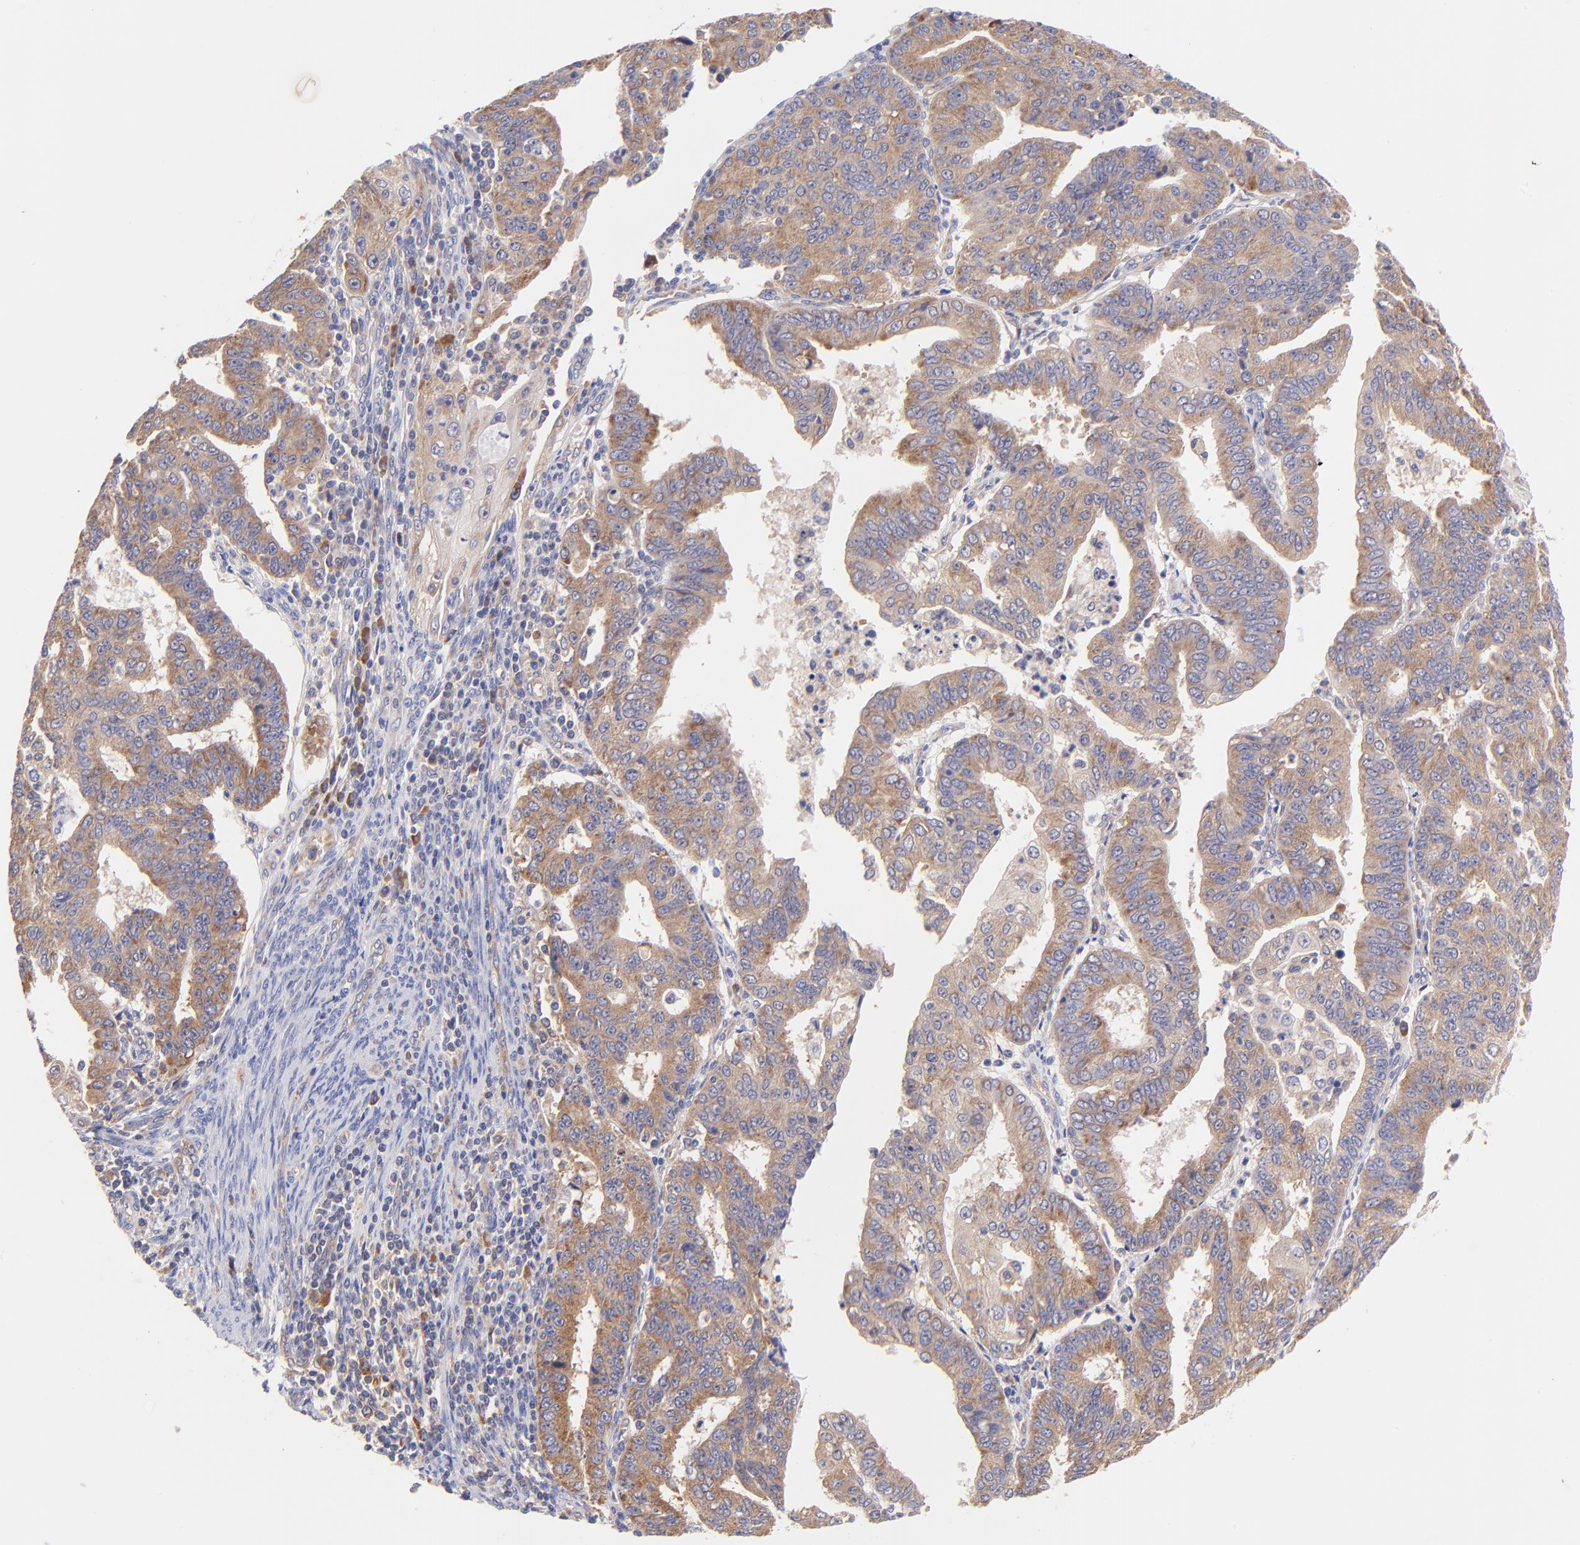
{"staining": {"intensity": "moderate", "quantity": ">75%", "location": "cytoplasmic/membranous"}, "tissue": "endometrial cancer", "cell_type": "Tumor cells", "image_type": "cancer", "snomed": [{"axis": "morphology", "description": "Adenocarcinoma, NOS"}, {"axis": "topography", "description": "Endometrium"}], "caption": "A histopathology image of human endometrial cancer (adenocarcinoma) stained for a protein demonstrates moderate cytoplasmic/membranous brown staining in tumor cells. The staining was performed using DAB to visualize the protein expression in brown, while the nuclei were stained in blue with hematoxylin (Magnification: 20x).", "gene": "RPL11", "patient": {"sex": "female", "age": 56}}